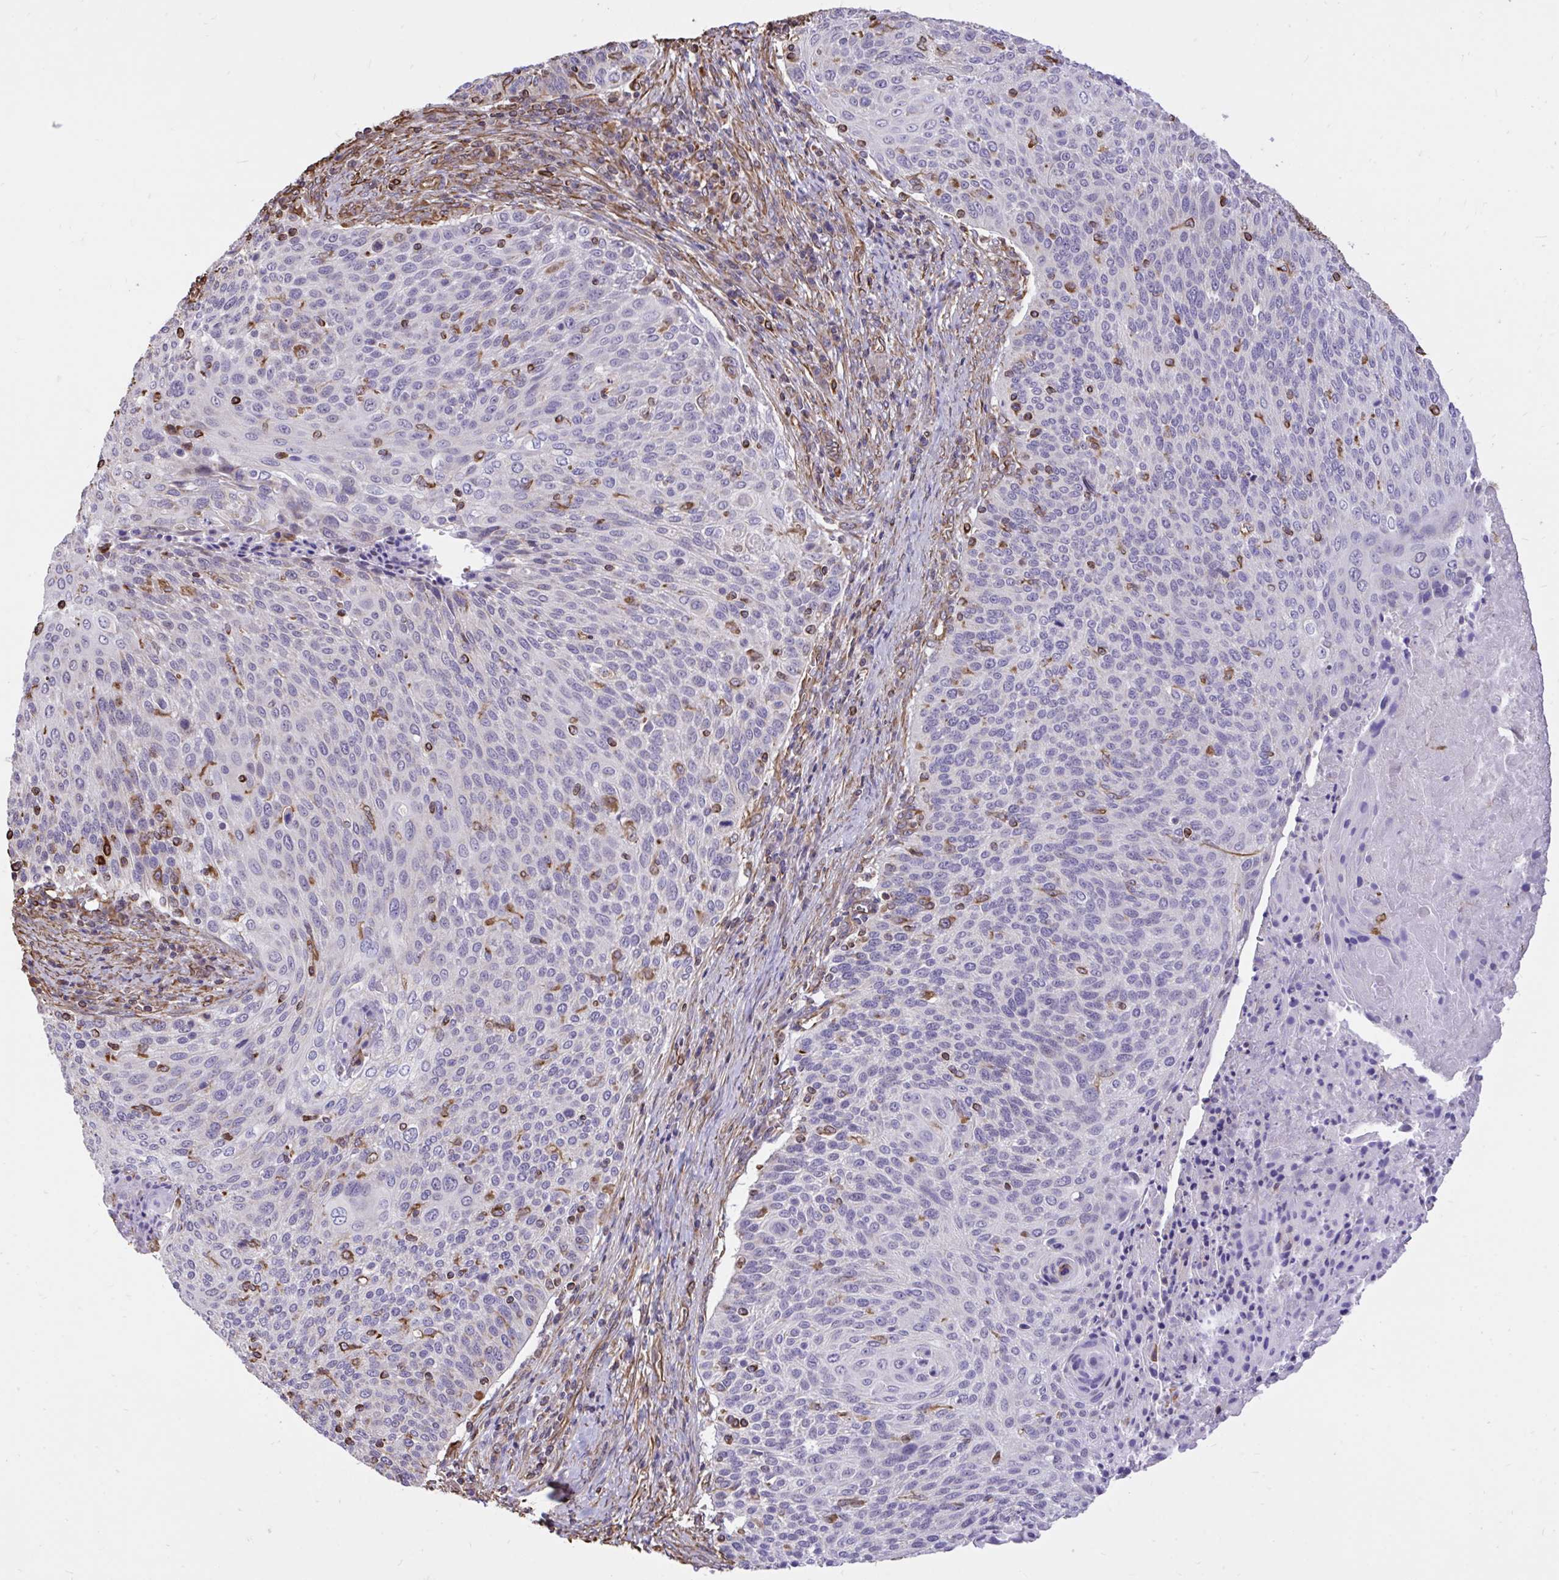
{"staining": {"intensity": "negative", "quantity": "none", "location": "none"}, "tissue": "cervical cancer", "cell_type": "Tumor cells", "image_type": "cancer", "snomed": [{"axis": "morphology", "description": "Squamous cell carcinoma, NOS"}, {"axis": "topography", "description": "Cervix"}], "caption": "IHC photomicrograph of human cervical squamous cell carcinoma stained for a protein (brown), which demonstrates no staining in tumor cells.", "gene": "RNF103", "patient": {"sex": "female", "age": 31}}